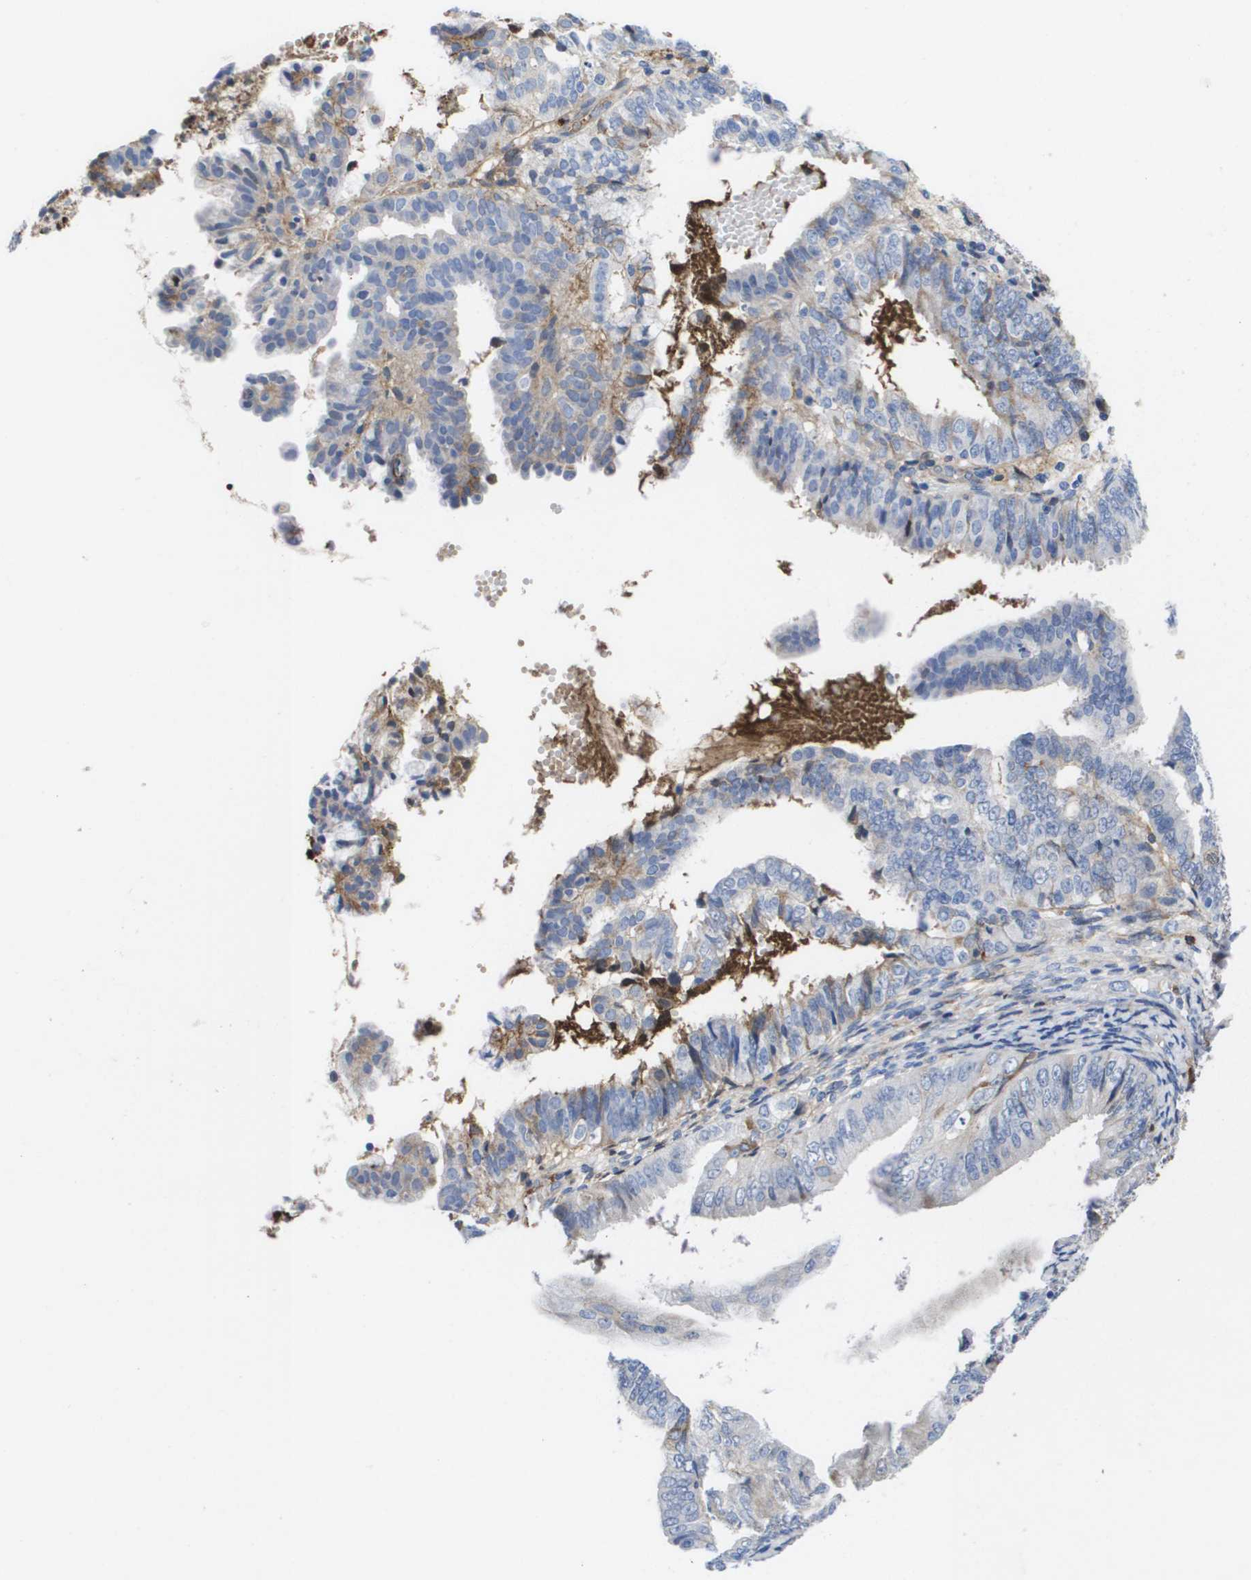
{"staining": {"intensity": "negative", "quantity": "none", "location": "none"}, "tissue": "endometrial cancer", "cell_type": "Tumor cells", "image_type": "cancer", "snomed": [{"axis": "morphology", "description": "Adenocarcinoma, NOS"}, {"axis": "topography", "description": "Endometrium"}], "caption": "Tumor cells show no significant protein positivity in endometrial adenocarcinoma. Brightfield microscopy of immunohistochemistry stained with DAB (3,3'-diaminobenzidine) (brown) and hematoxylin (blue), captured at high magnification.", "gene": "SERPINC1", "patient": {"sex": "female", "age": 63}}